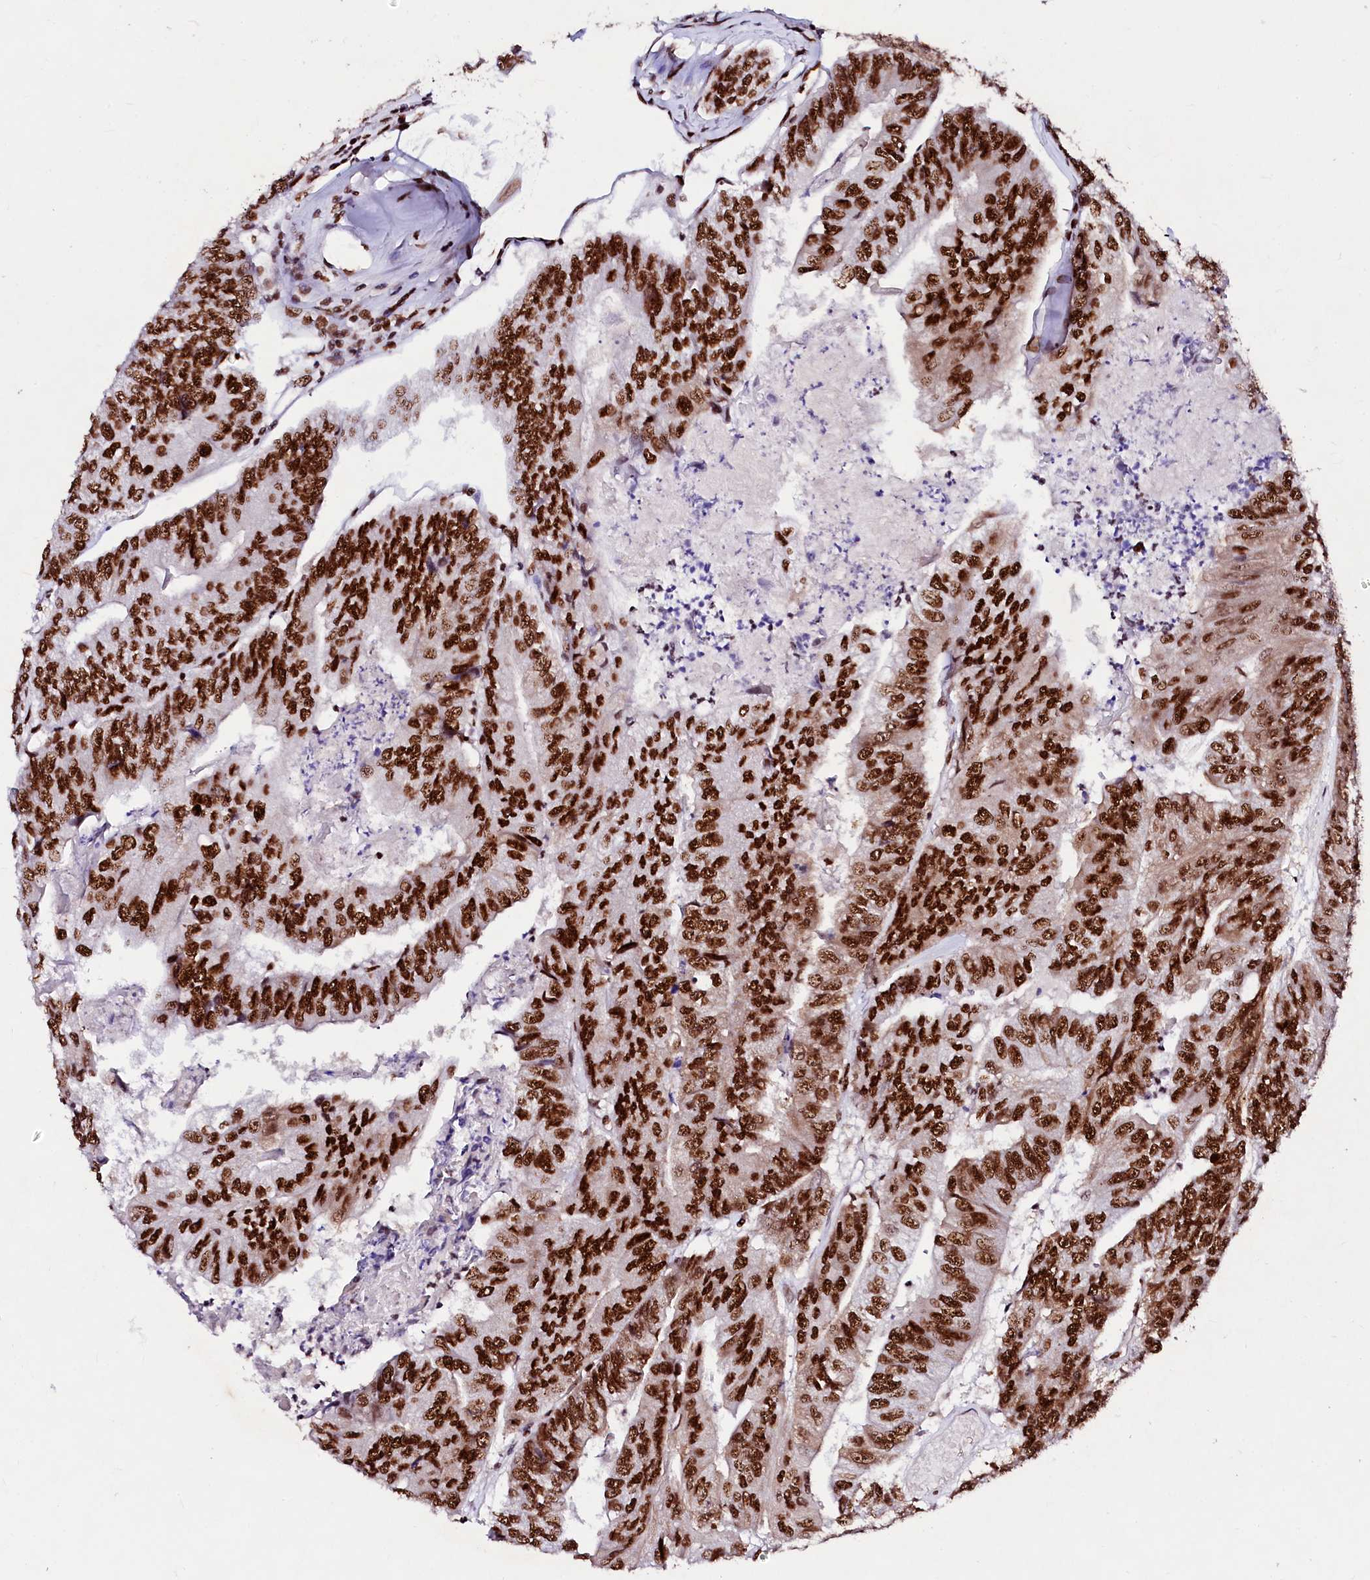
{"staining": {"intensity": "strong", "quantity": ">75%", "location": "nuclear"}, "tissue": "colorectal cancer", "cell_type": "Tumor cells", "image_type": "cancer", "snomed": [{"axis": "morphology", "description": "Adenocarcinoma, NOS"}, {"axis": "topography", "description": "Colon"}], "caption": "Immunohistochemistry (IHC) of human colorectal cancer displays high levels of strong nuclear positivity in approximately >75% of tumor cells.", "gene": "CPSF6", "patient": {"sex": "female", "age": 67}}